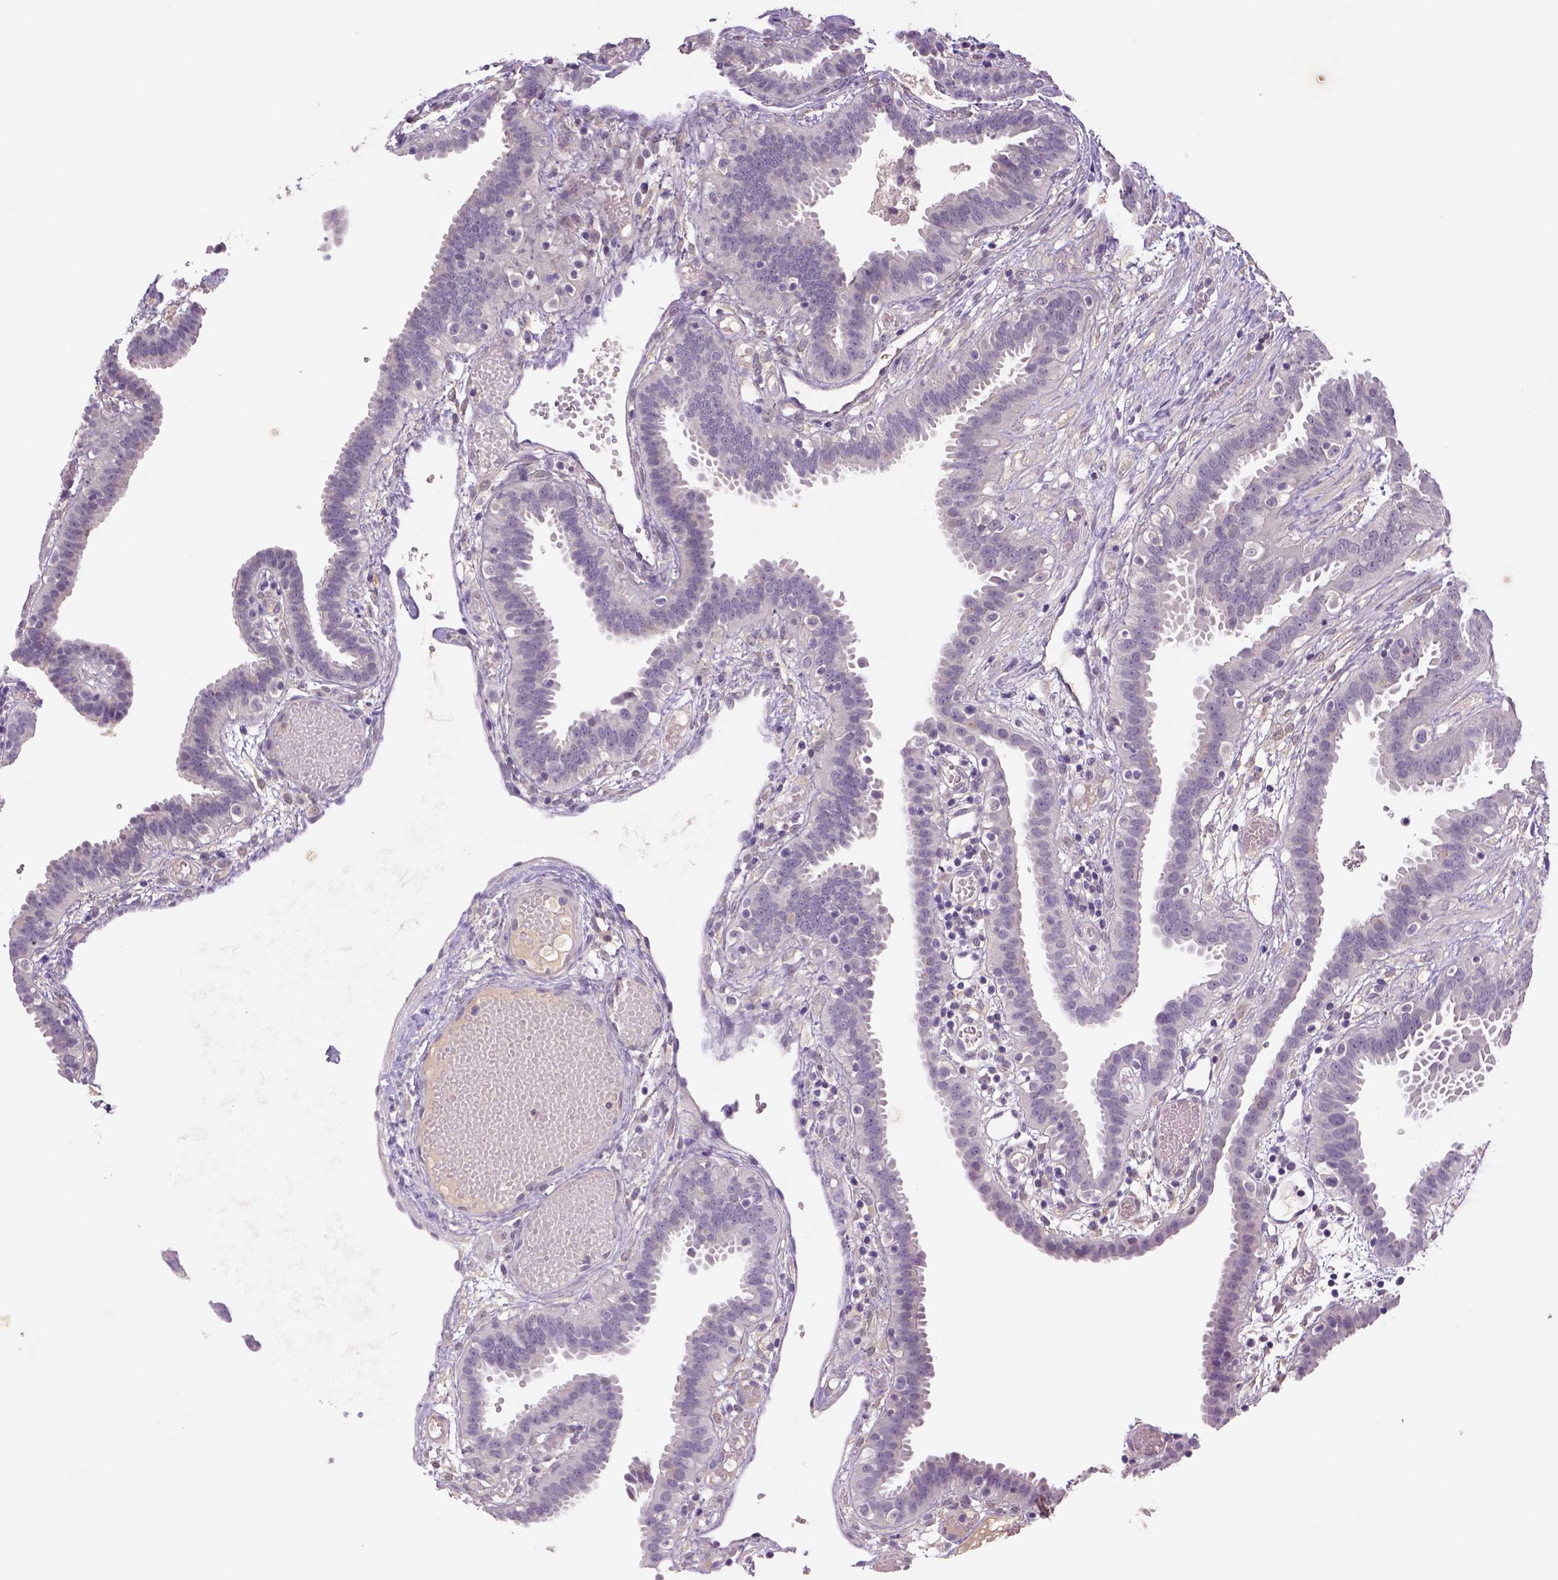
{"staining": {"intensity": "negative", "quantity": "none", "location": "none"}, "tissue": "fallopian tube", "cell_type": "Glandular cells", "image_type": "normal", "snomed": [{"axis": "morphology", "description": "Normal tissue, NOS"}, {"axis": "topography", "description": "Fallopian tube"}], "caption": "Immunohistochemistry (IHC) of unremarkable fallopian tube shows no positivity in glandular cells.", "gene": "NLGN2", "patient": {"sex": "female", "age": 37}}